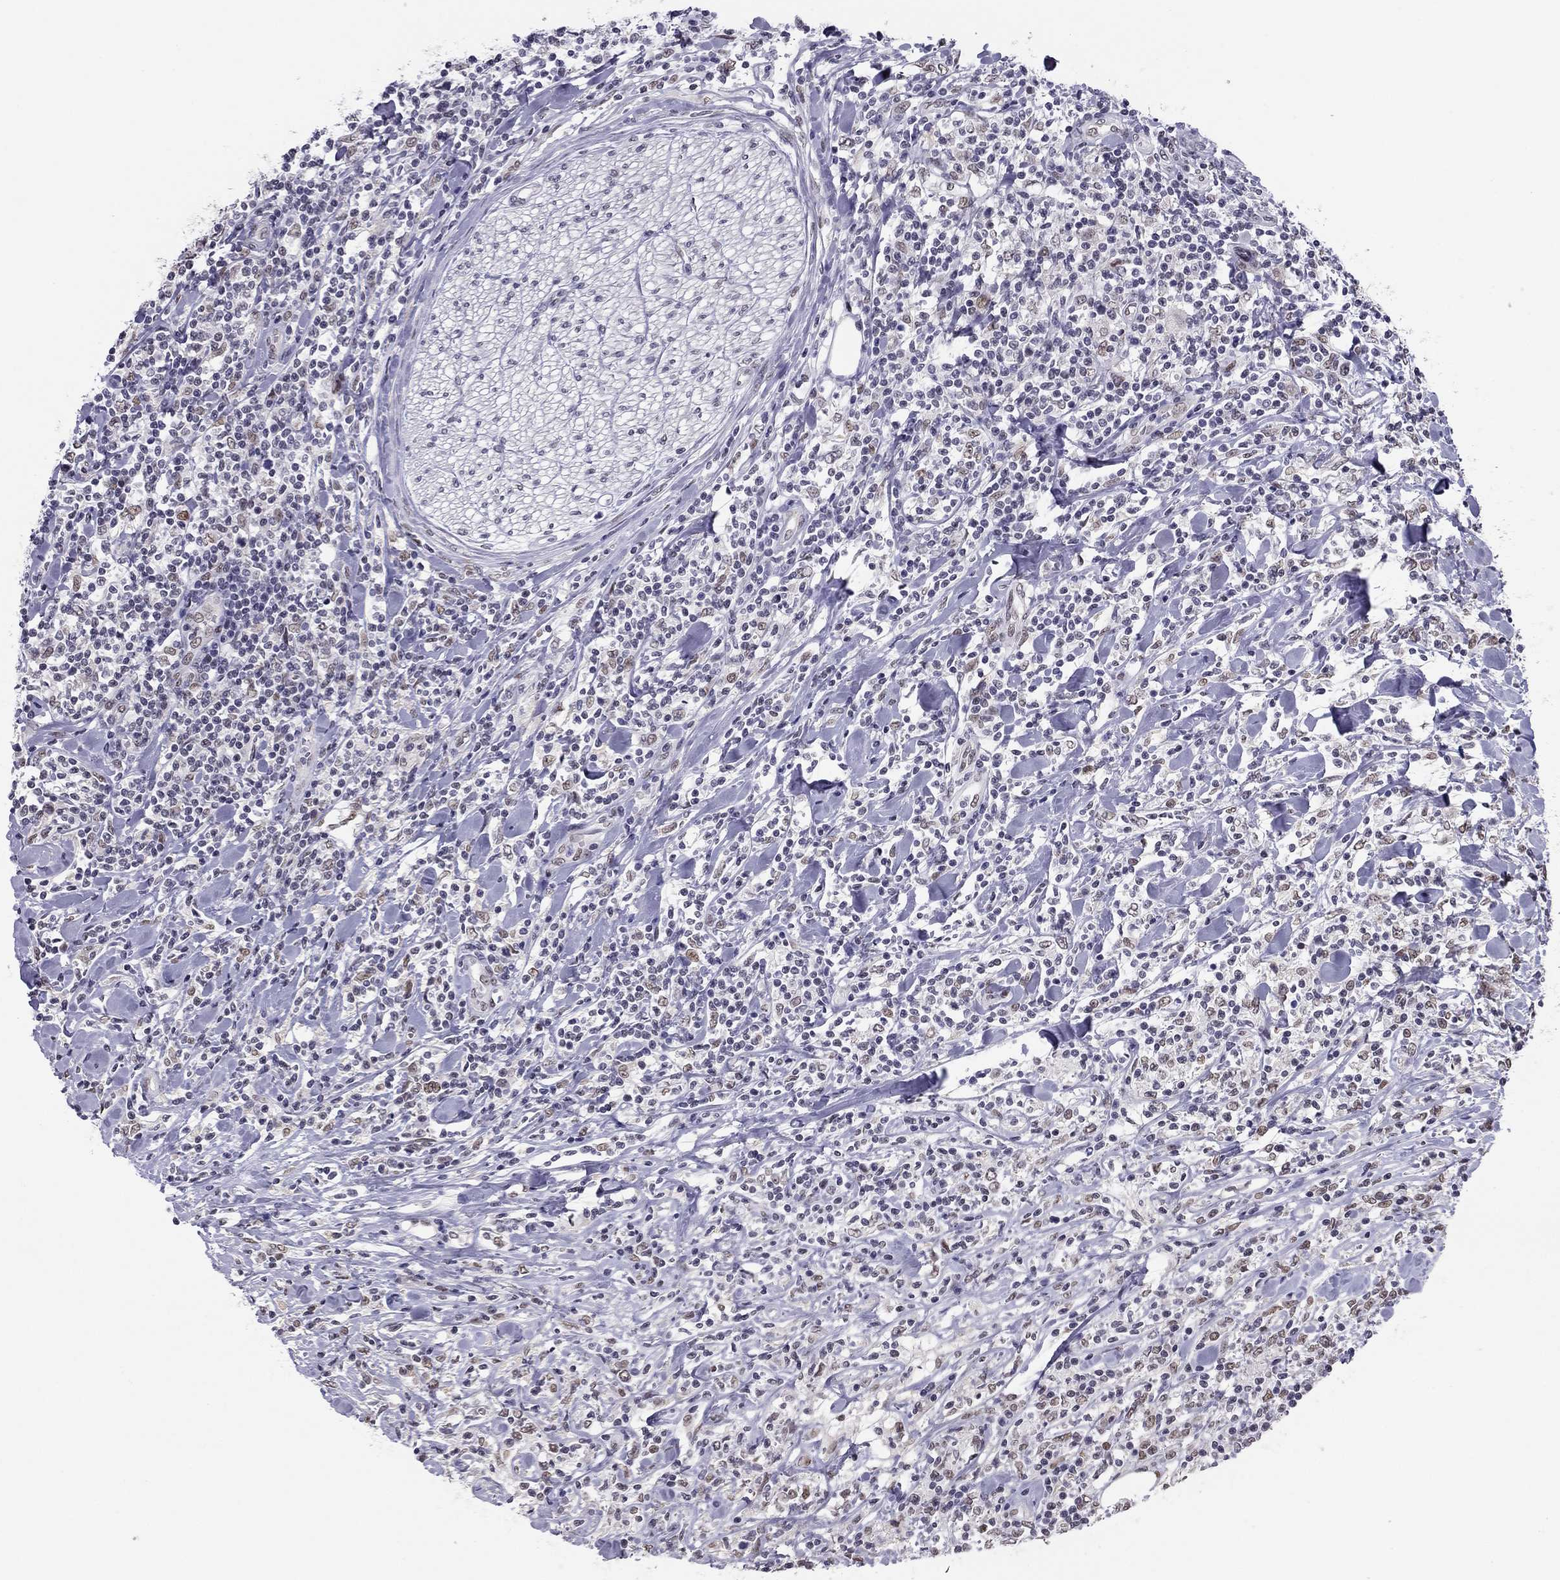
{"staining": {"intensity": "negative", "quantity": "none", "location": "none"}, "tissue": "lymphoma", "cell_type": "Tumor cells", "image_type": "cancer", "snomed": [{"axis": "morphology", "description": "Malignant lymphoma, non-Hodgkin's type, High grade"}, {"axis": "topography", "description": "Lymph node"}], "caption": "The micrograph shows no staining of tumor cells in high-grade malignant lymphoma, non-Hodgkin's type.", "gene": "DOT1L", "patient": {"sex": "female", "age": 84}}